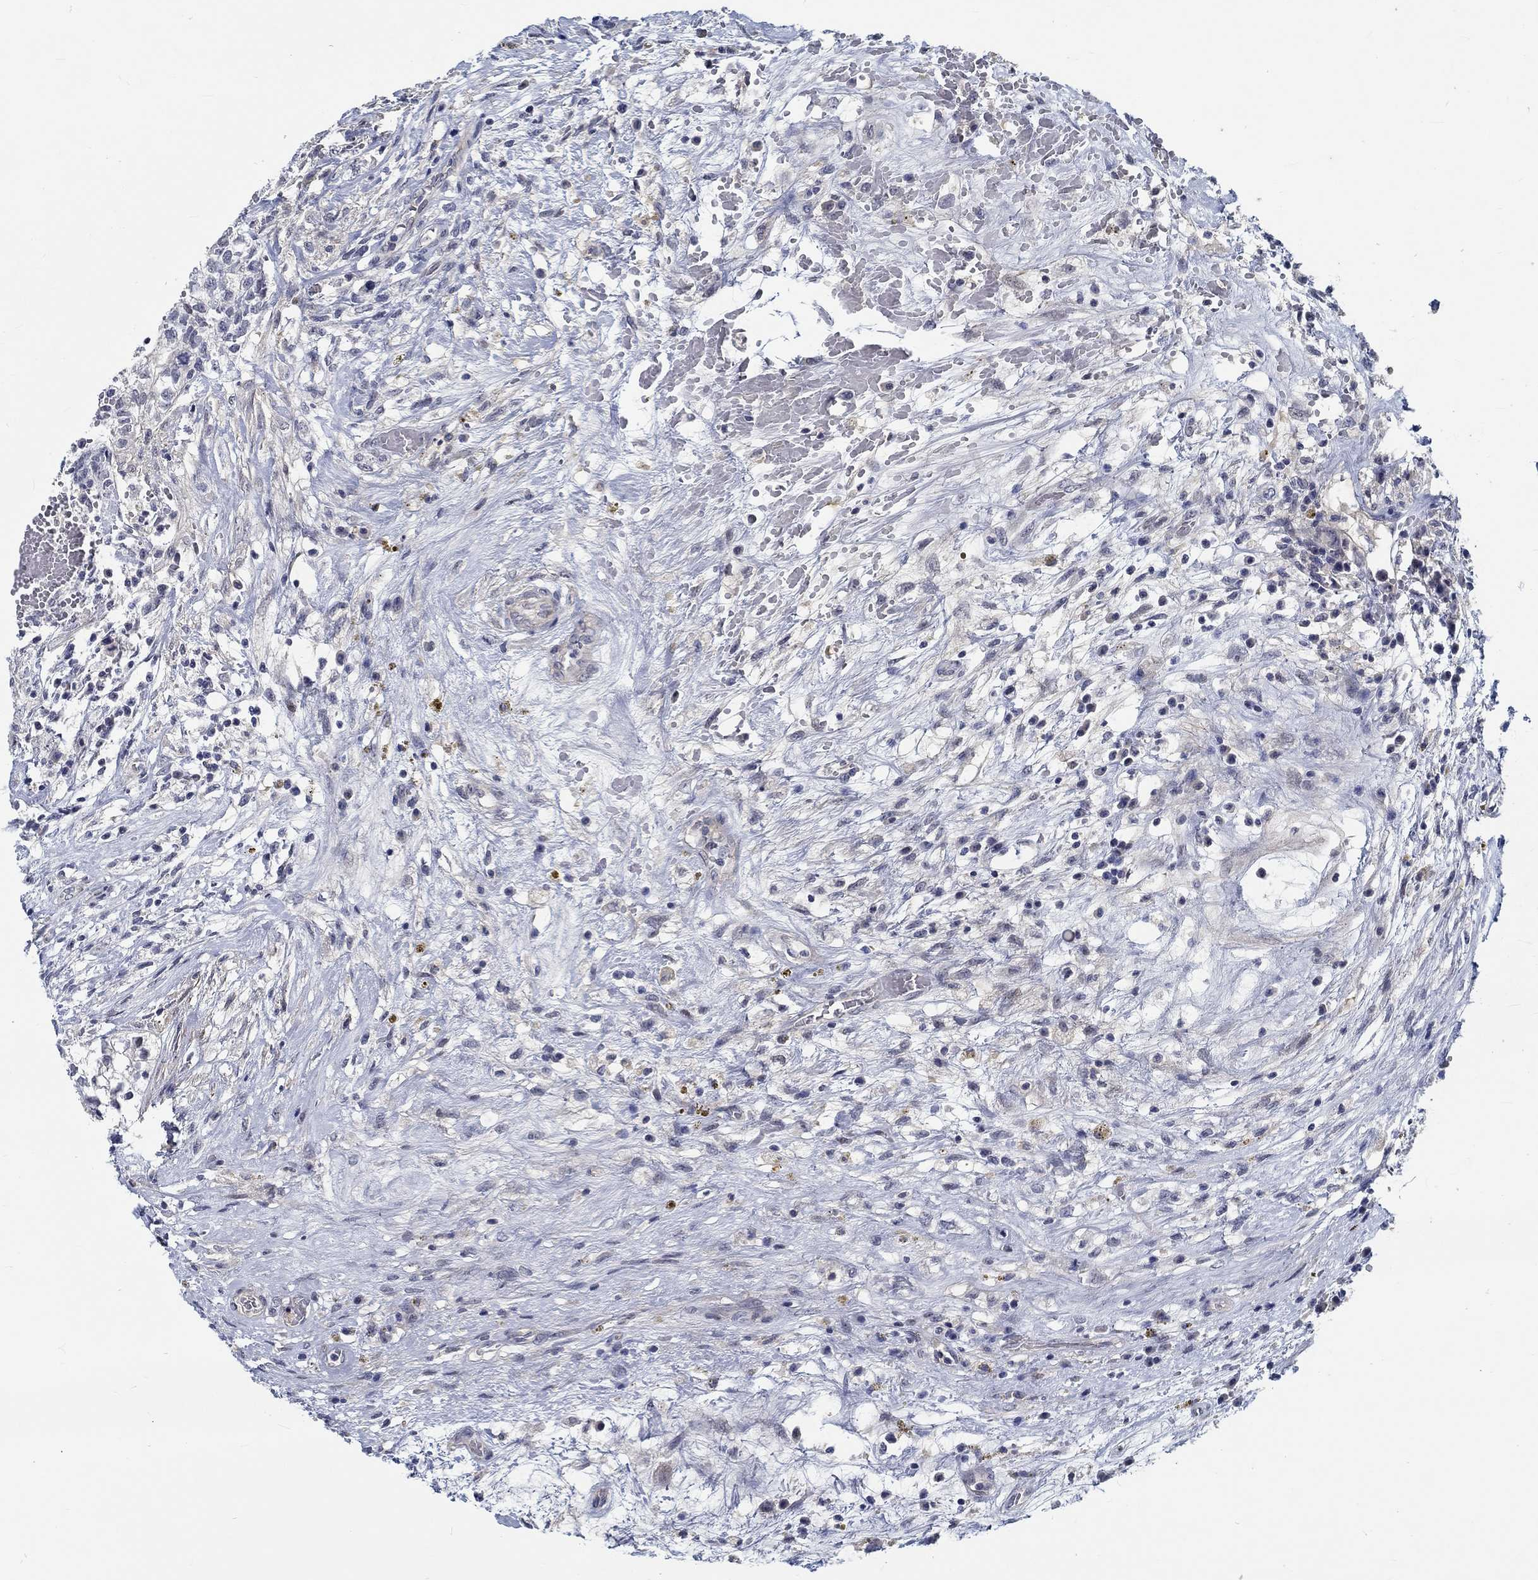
{"staining": {"intensity": "negative", "quantity": "none", "location": "none"}, "tissue": "testis cancer", "cell_type": "Tumor cells", "image_type": "cancer", "snomed": [{"axis": "morphology", "description": "Normal tissue, NOS"}, {"axis": "morphology", "description": "Carcinoma, Embryonal, NOS"}, {"axis": "topography", "description": "Testis"}, {"axis": "topography", "description": "Epididymis"}], "caption": "The micrograph exhibits no significant staining in tumor cells of testis cancer (embryonal carcinoma). Nuclei are stained in blue.", "gene": "MYBPC1", "patient": {"sex": "male", "age": 32}}